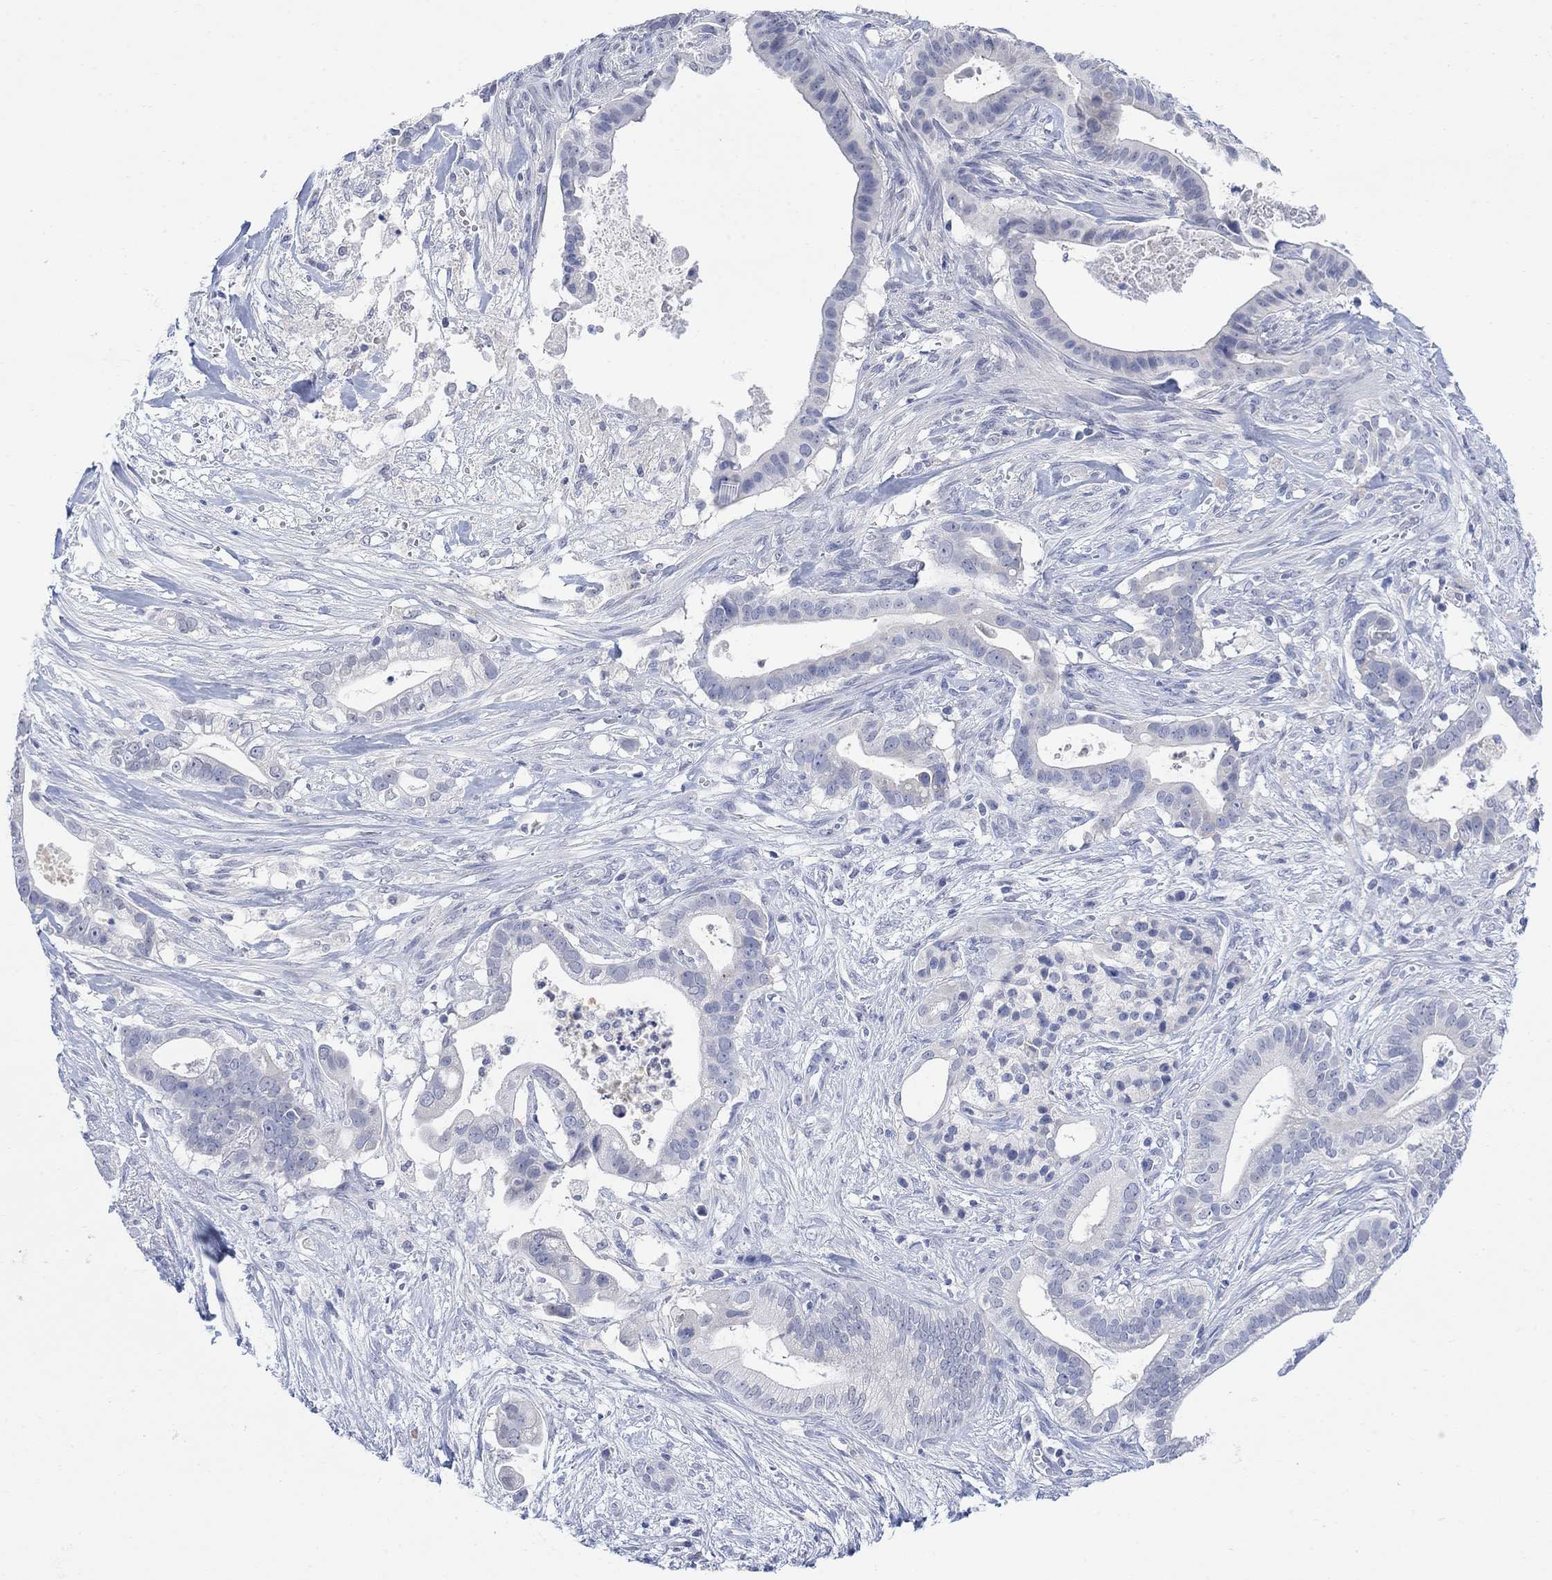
{"staining": {"intensity": "negative", "quantity": "none", "location": "none"}, "tissue": "pancreatic cancer", "cell_type": "Tumor cells", "image_type": "cancer", "snomed": [{"axis": "morphology", "description": "Adenocarcinoma, NOS"}, {"axis": "topography", "description": "Pancreas"}], "caption": "DAB (3,3'-diaminobenzidine) immunohistochemical staining of pancreatic cancer (adenocarcinoma) displays no significant staining in tumor cells.", "gene": "FBP2", "patient": {"sex": "male", "age": 61}}